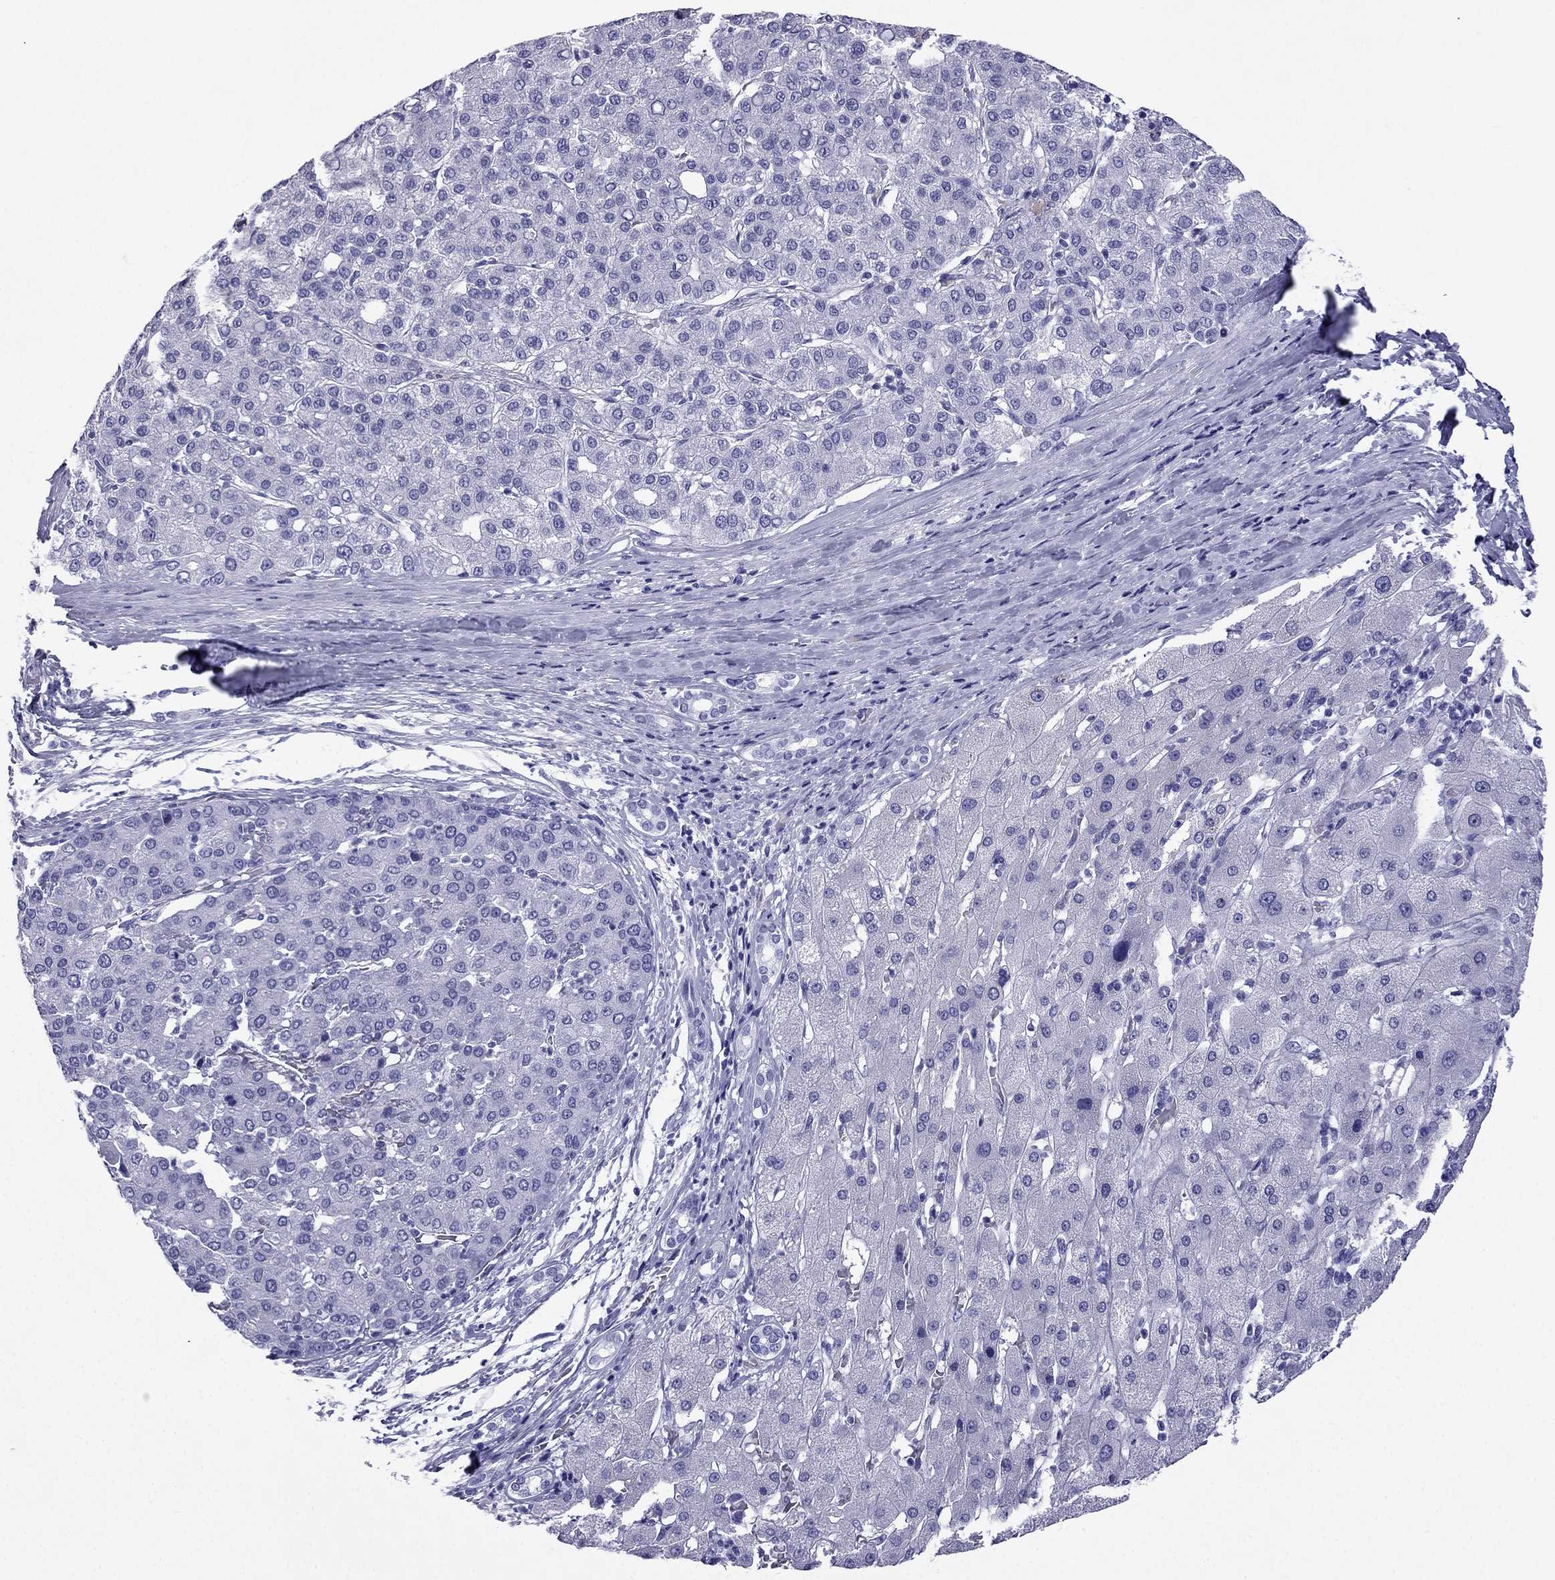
{"staining": {"intensity": "negative", "quantity": "none", "location": "none"}, "tissue": "liver cancer", "cell_type": "Tumor cells", "image_type": "cancer", "snomed": [{"axis": "morphology", "description": "Carcinoma, Hepatocellular, NOS"}, {"axis": "topography", "description": "Liver"}], "caption": "This photomicrograph is of liver cancer (hepatocellular carcinoma) stained with immunohistochemistry (IHC) to label a protein in brown with the nuclei are counter-stained blue. There is no expression in tumor cells.", "gene": "ARR3", "patient": {"sex": "male", "age": 65}}